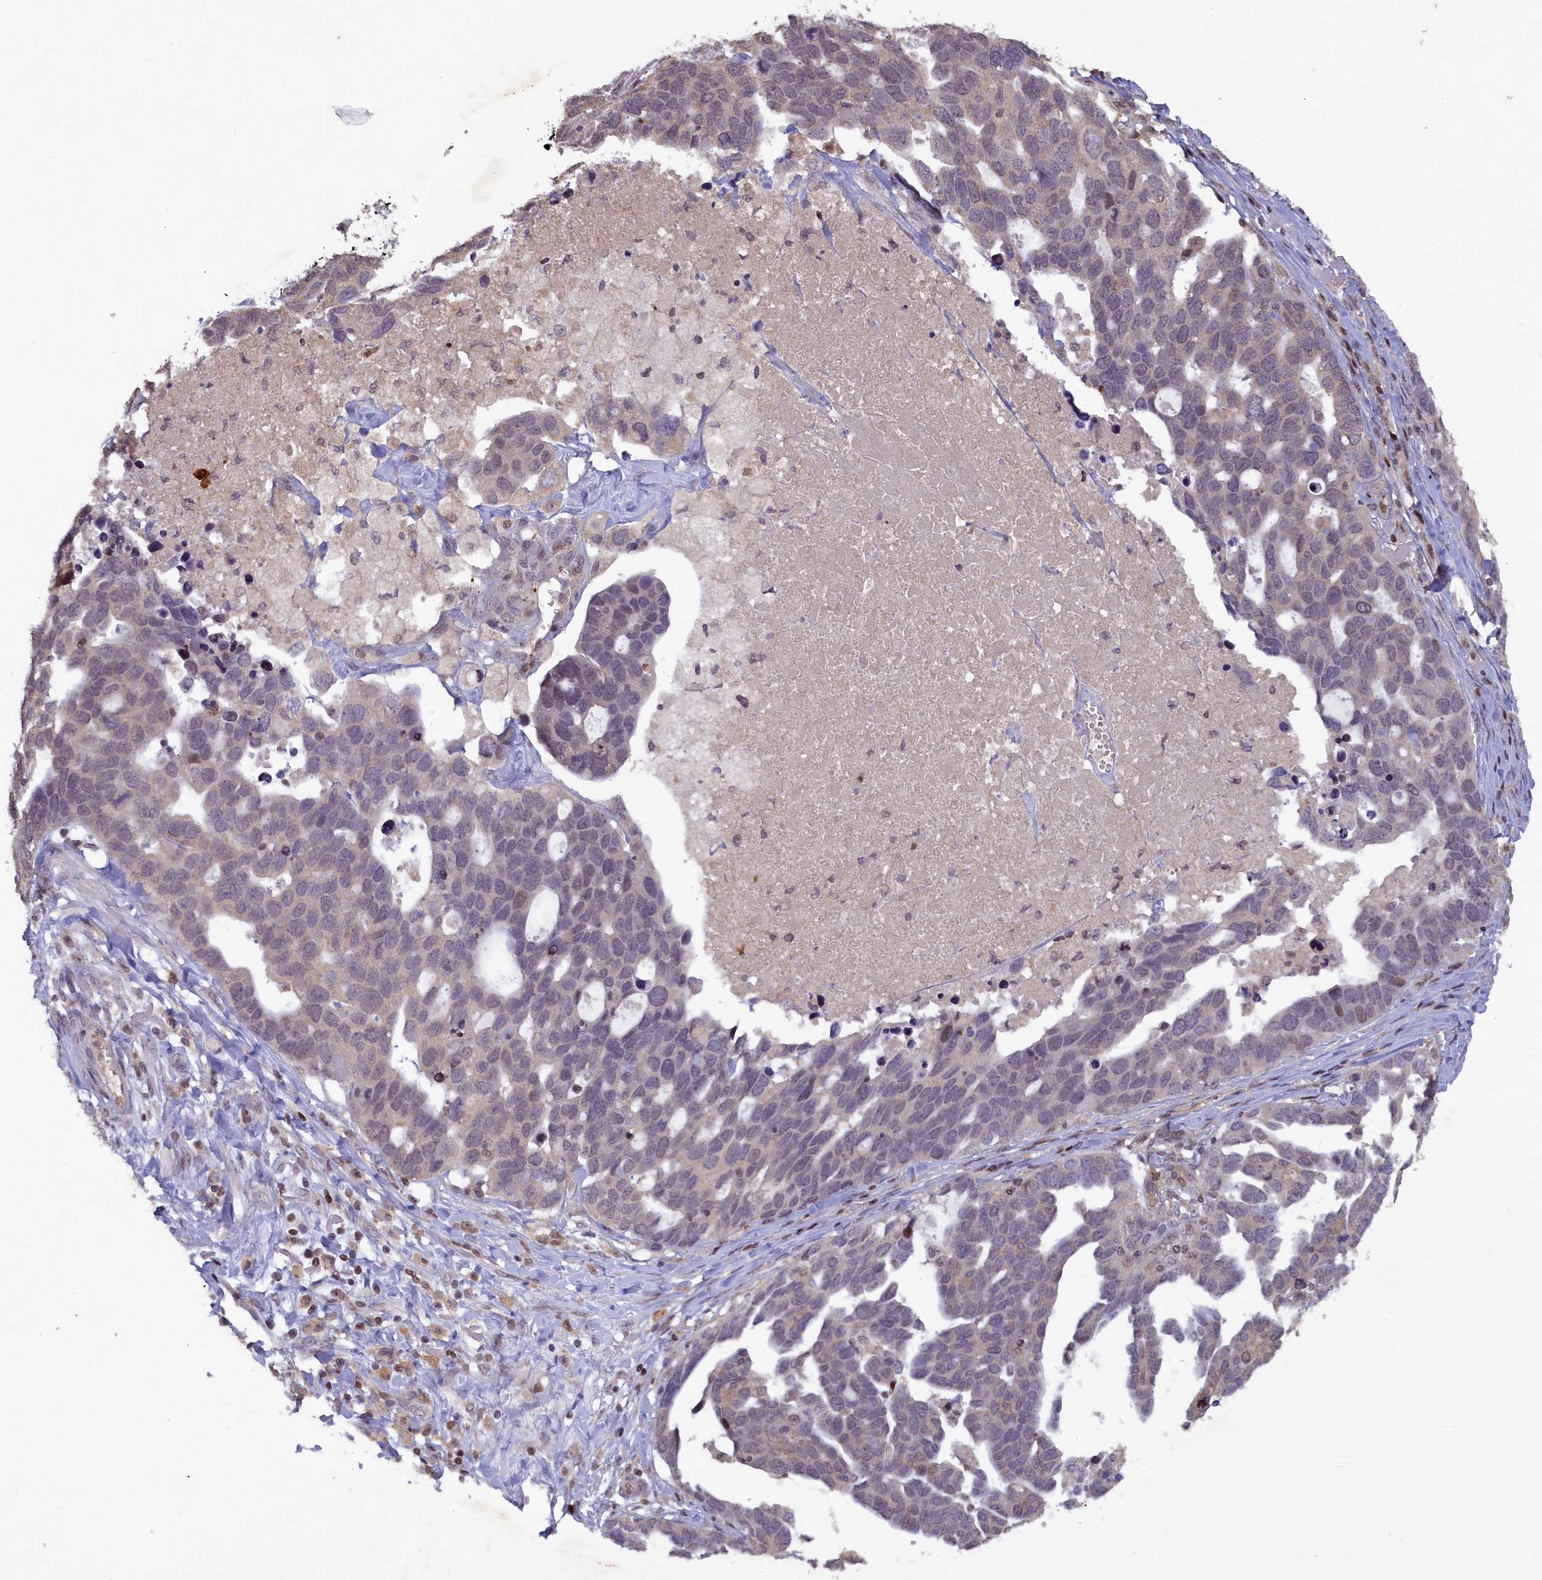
{"staining": {"intensity": "negative", "quantity": "none", "location": "none"}, "tissue": "ovarian cancer", "cell_type": "Tumor cells", "image_type": "cancer", "snomed": [{"axis": "morphology", "description": "Cystadenocarcinoma, serous, NOS"}, {"axis": "topography", "description": "Ovary"}], "caption": "Immunohistochemistry histopathology image of neoplastic tissue: human ovarian cancer stained with DAB (3,3'-diaminobenzidine) displays no significant protein positivity in tumor cells. Nuclei are stained in blue.", "gene": "NUBP1", "patient": {"sex": "female", "age": 54}}